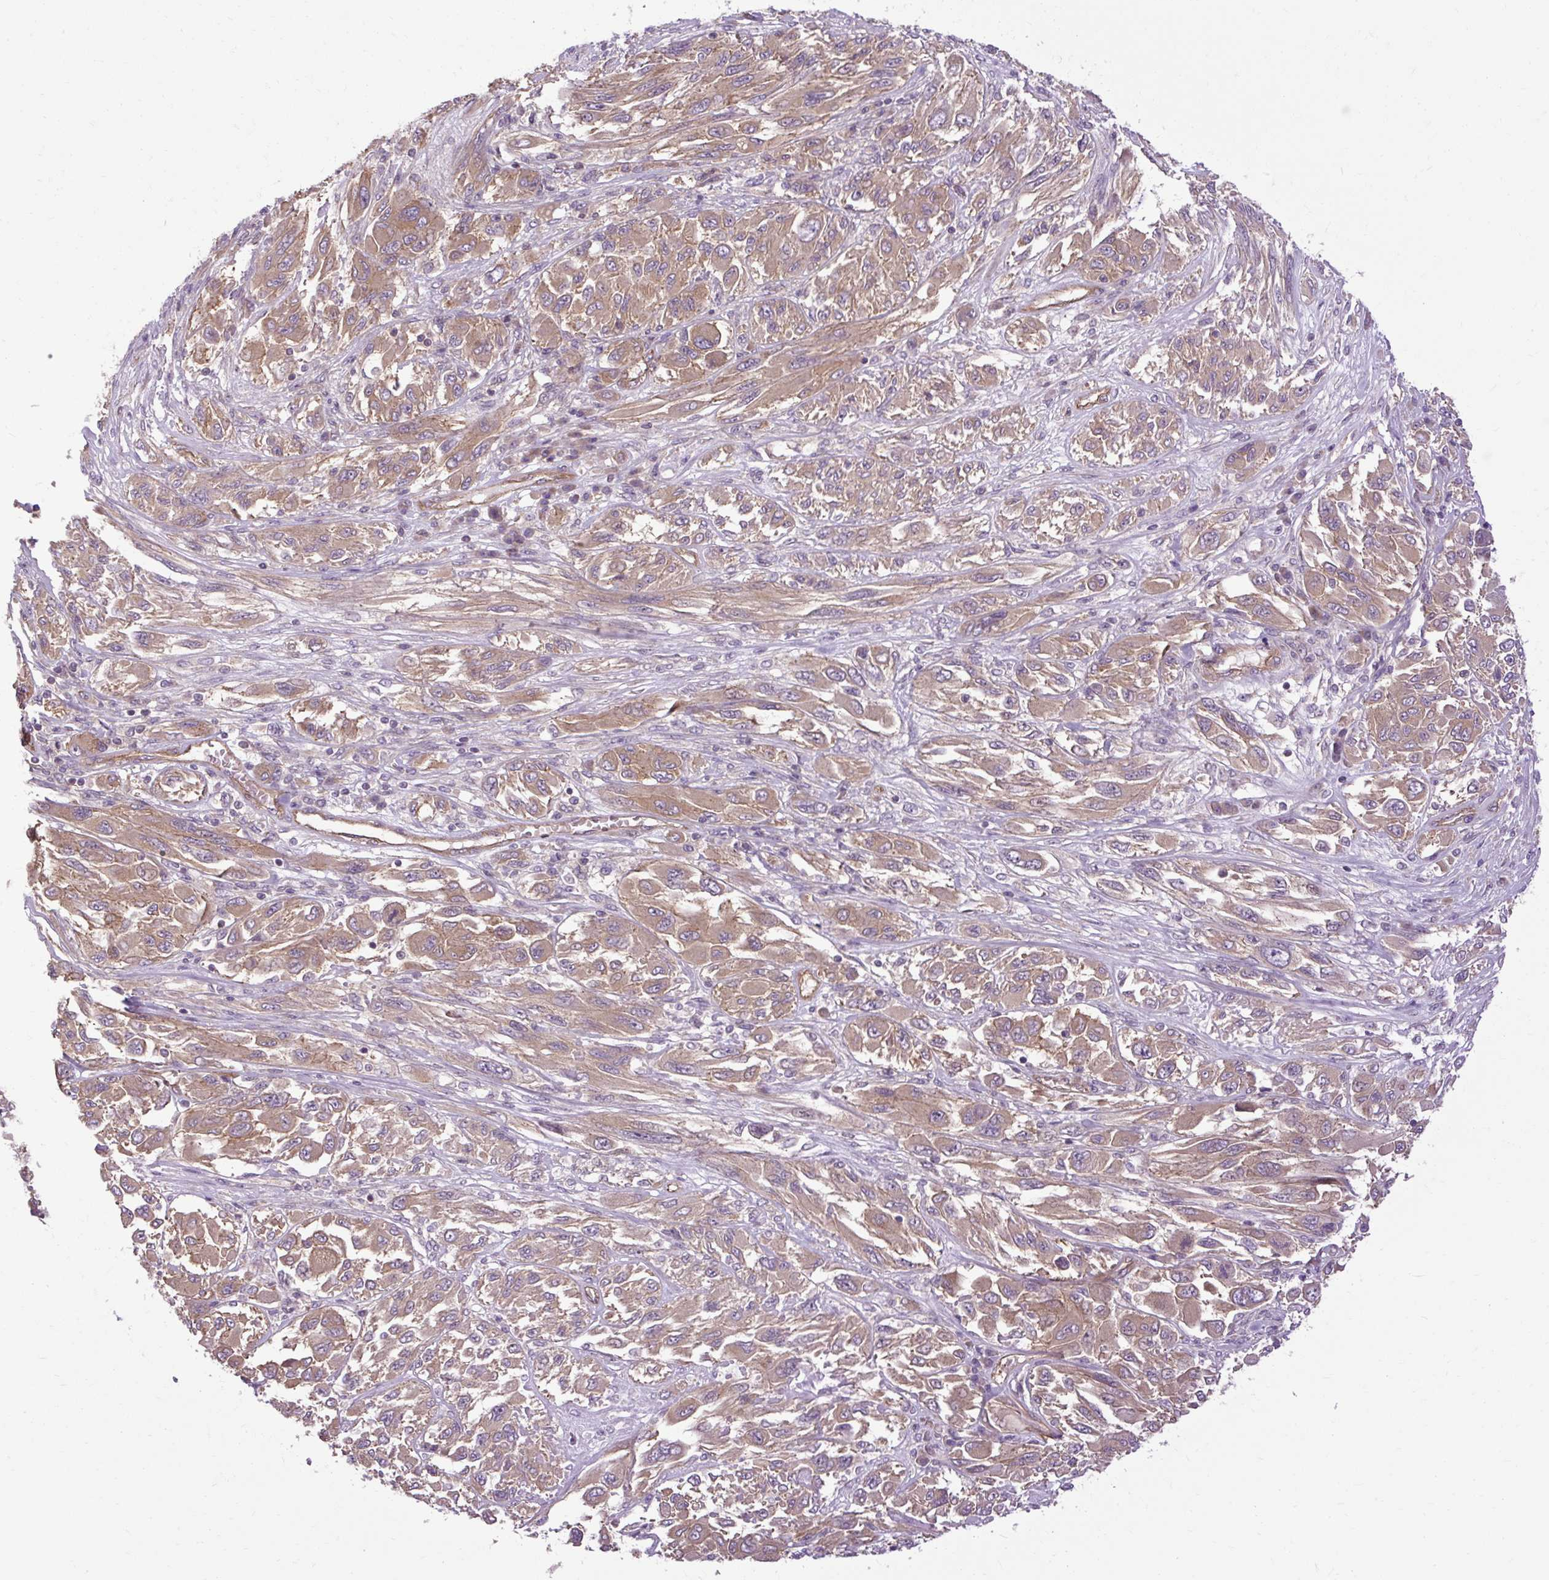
{"staining": {"intensity": "moderate", "quantity": ">75%", "location": "cytoplasmic/membranous"}, "tissue": "melanoma", "cell_type": "Tumor cells", "image_type": "cancer", "snomed": [{"axis": "morphology", "description": "Malignant melanoma, NOS"}, {"axis": "topography", "description": "Skin"}], "caption": "Human malignant melanoma stained with a protein marker shows moderate staining in tumor cells.", "gene": "CCDC93", "patient": {"sex": "female", "age": 91}}